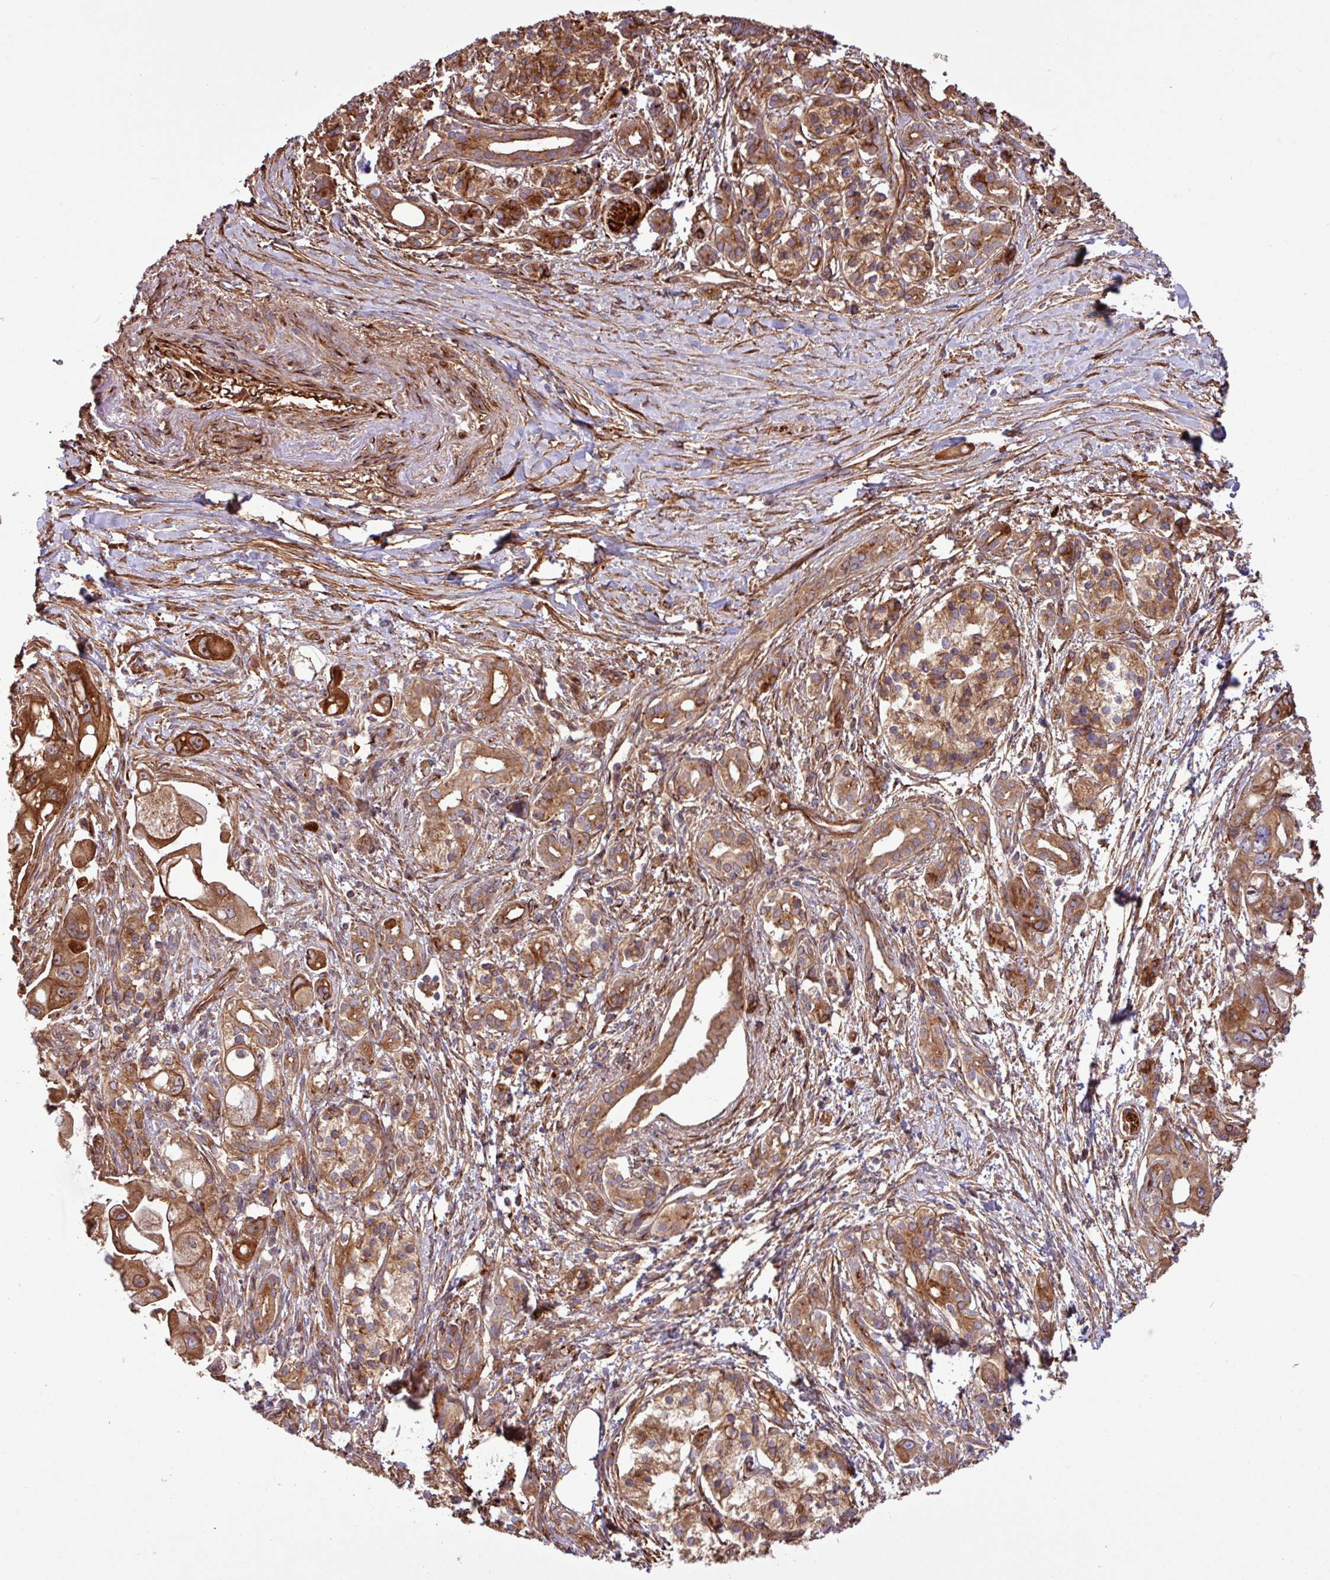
{"staining": {"intensity": "strong", "quantity": ">75%", "location": "cytoplasmic/membranous"}, "tissue": "pancreatic cancer", "cell_type": "Tumor cells", "image_type": "cancer", "snomed": [{"axis": "morphology", "description": "Adenocarcinoma, NOS"}, {"axis": "topography", "description": "Pancreas"}], "caption": "Immunohistochemical staining of pancreatic cancer exhibits high levels of strong cytoplasmic/membranous protein expression in about >75% of tumor cells.", "gene": "ZNF300", "patient": {"sex": "male", "age": 68}}